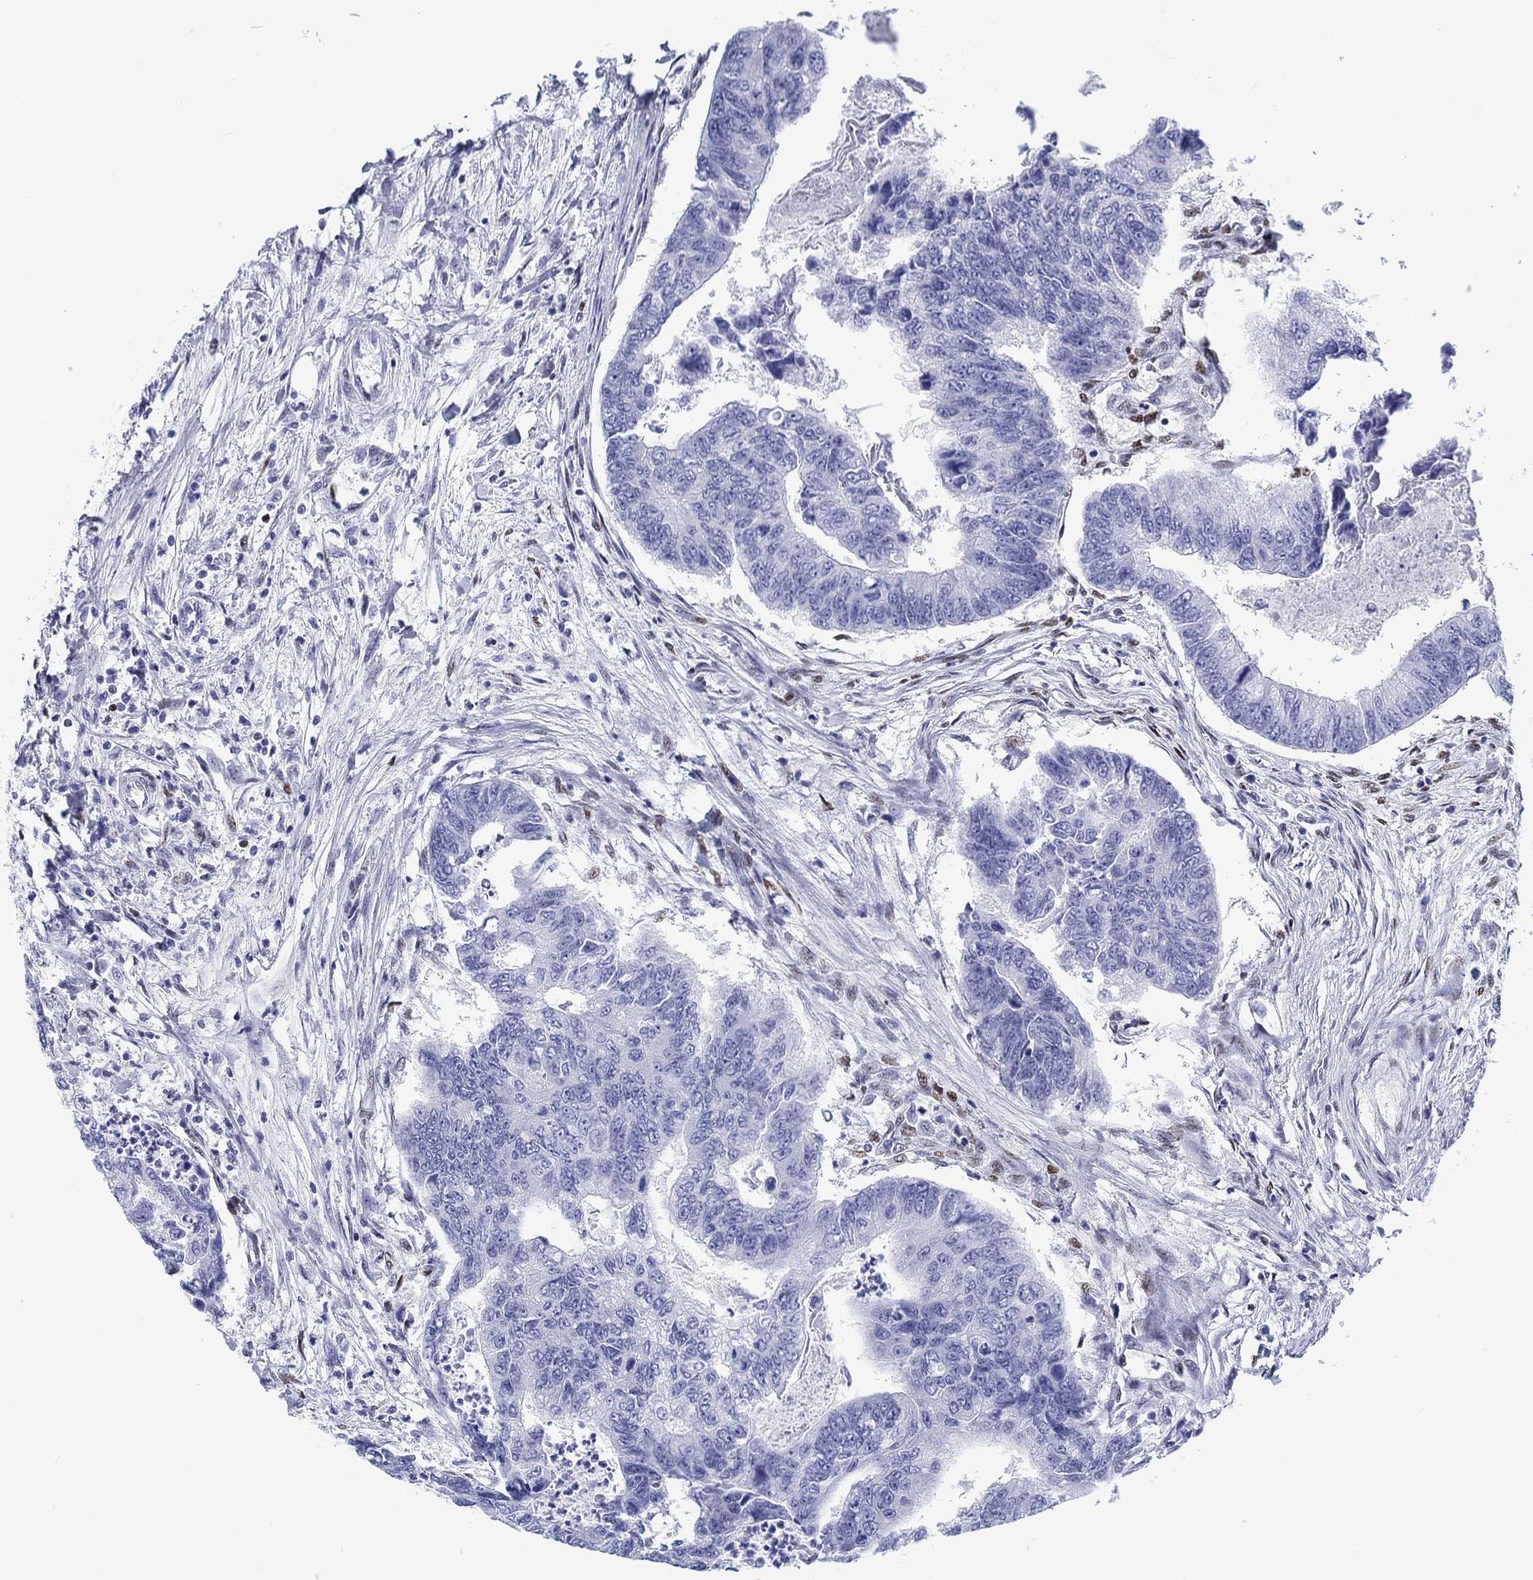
{"staining": {"intensity": "negative", "quantity": "none", "location": "none"}, "tissue": "colorectal cancer", "cell_type": "Tumor cells", "image_type": "cancer", "snomed": [{"axis": "morphology", "description": "Adenocarcinoma, NOS"}, {"axis": "topography", "description": "Colon"}], "caption": "A micrograph of human colorectal cancer (adenocarcinoma) is negative for staining in tumor cells.", "gene": "H1-1", "patient": {"sex": "female", "age": 65}}